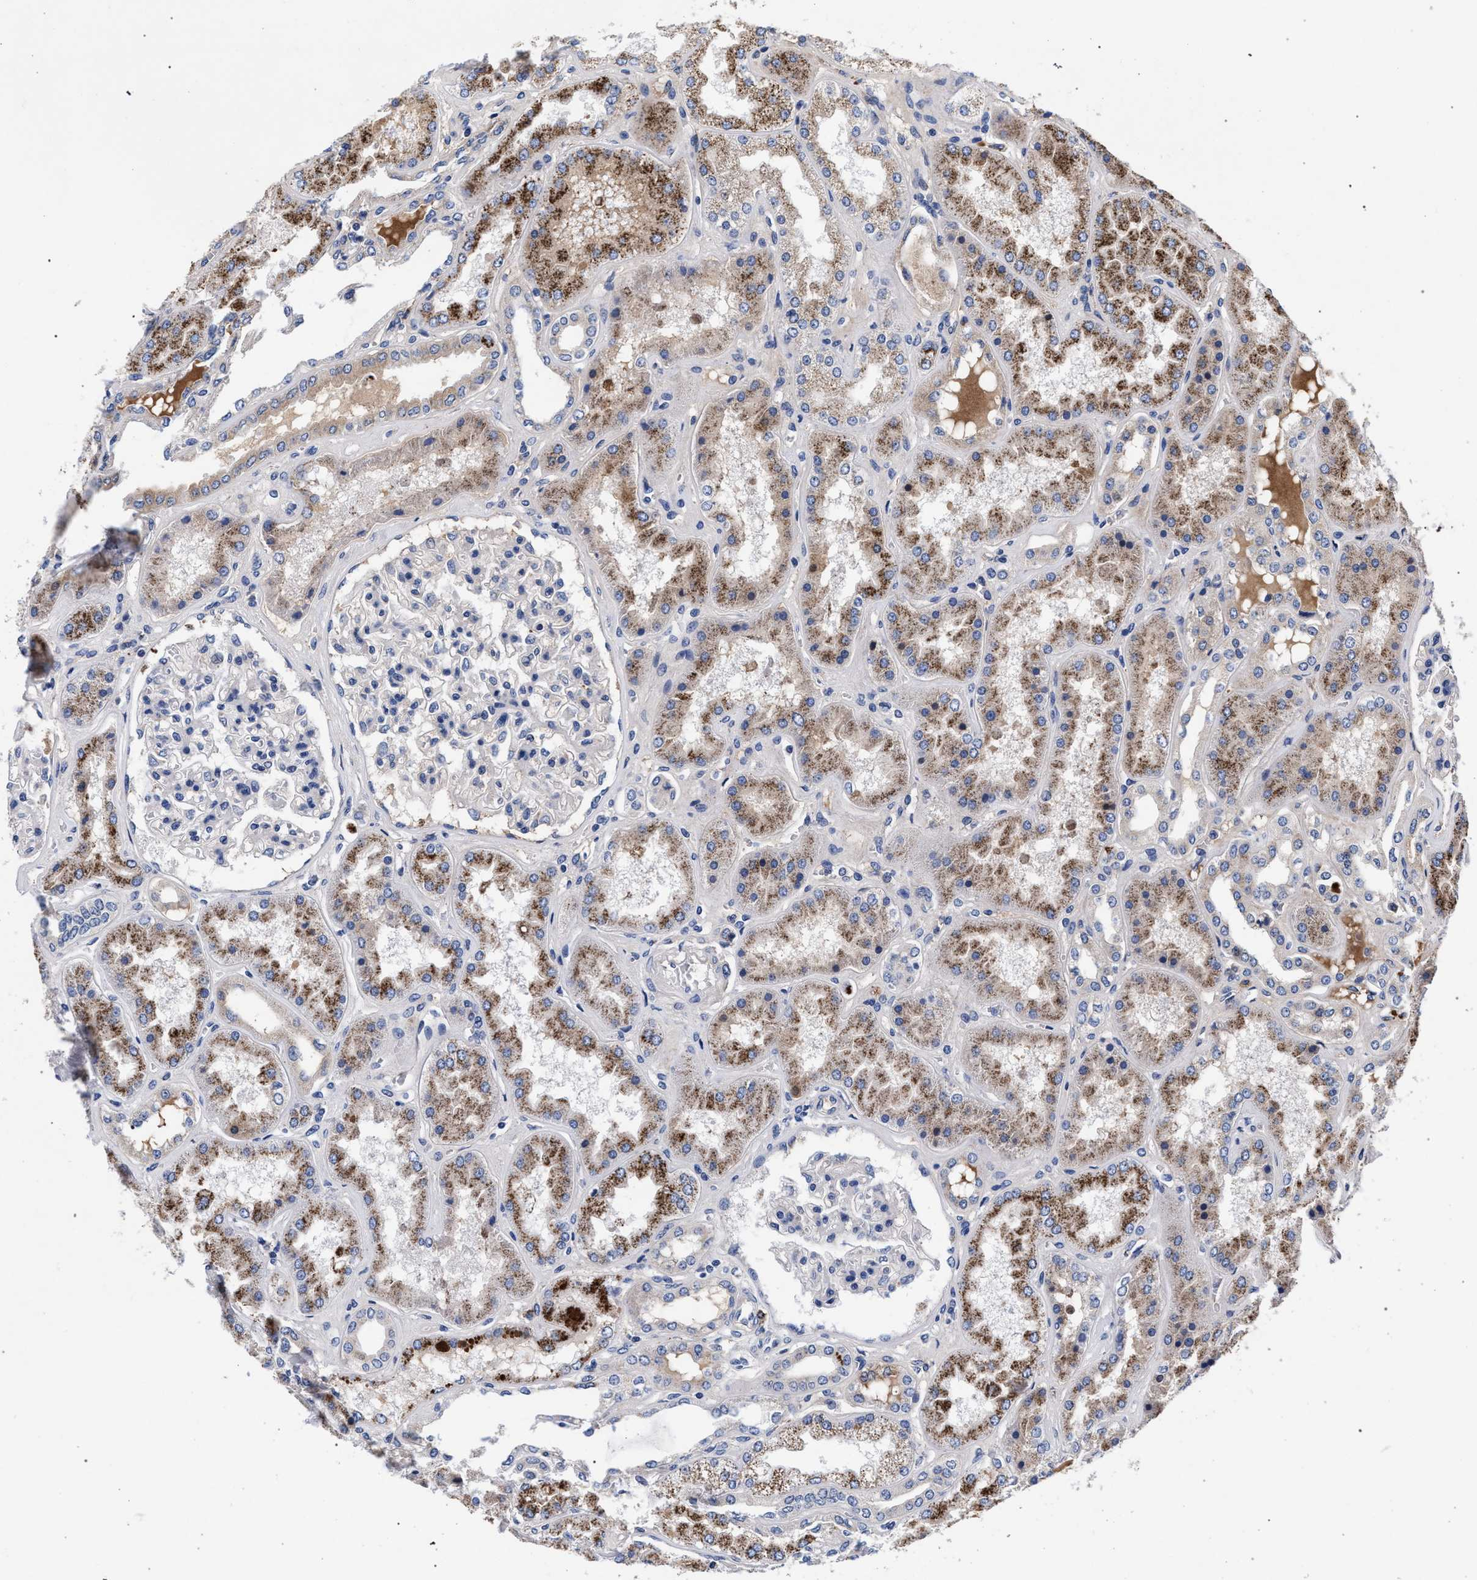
{"staining": {"intensity": "negative", "quantity": "none", "location": "none"}, "tissue": "kidney", "cell_type": "Cells in glomeruli", "image_type": "normal", "snomed": [{"axis": "morphology", "description": "Normal tissue, NOS"}, {"axis": "topography", "description": "Kidney"}], "caption": "The image exhibits no significant staining in cells in glomeruli of kidney.", "gene": "ACOX1", "patient": {"sex": "female", "age": 56}}